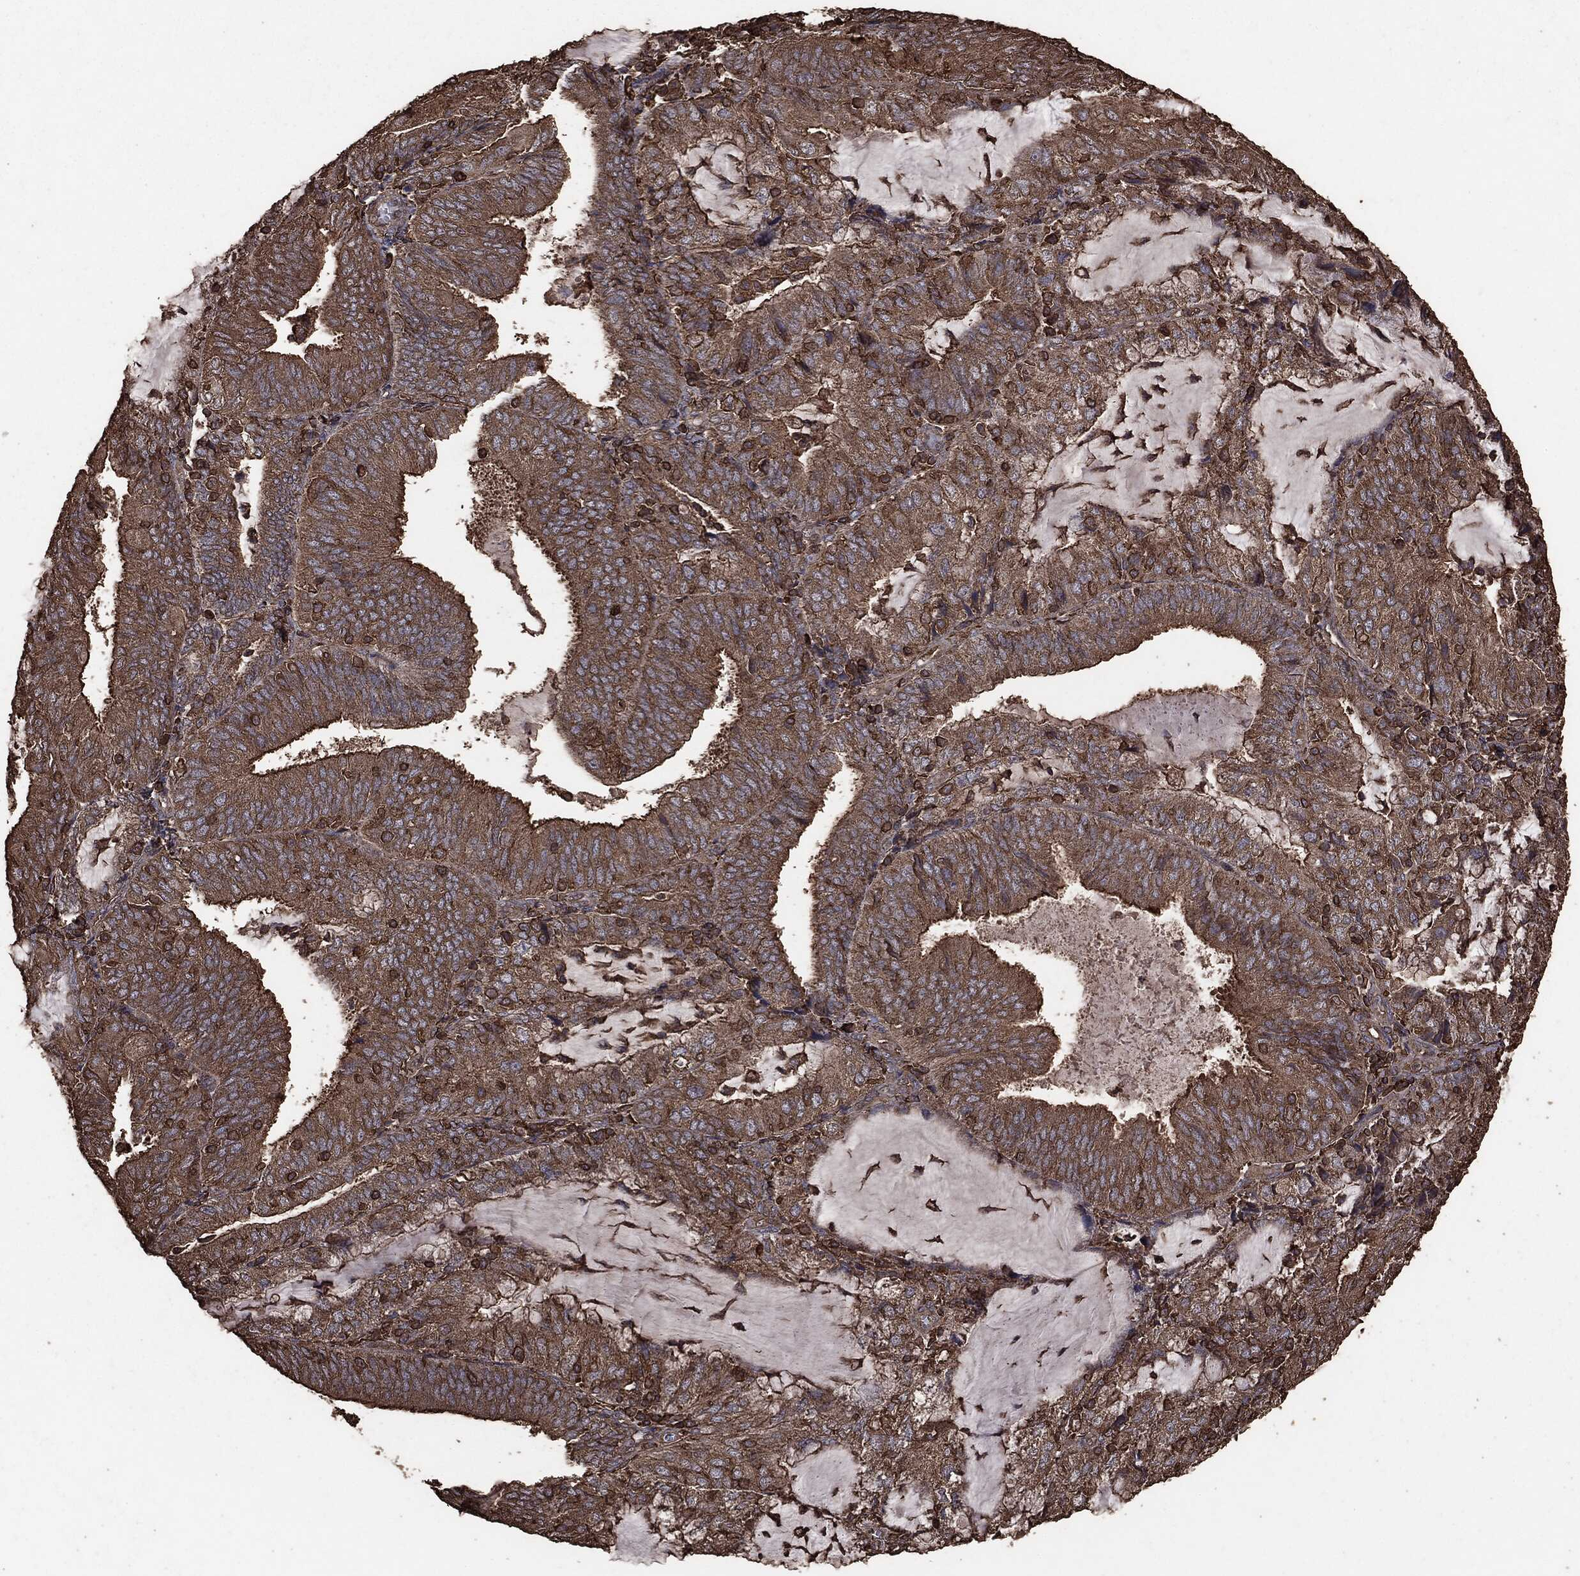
{"staining": {"intensity": "moderate", "quantity": ">75%", "location": "cytoplasmic/membranous"}, "tissue": "endometrial cancer", "cell_type": "Tumor cells", "image_type": "cancer", "snomed": [{"axis": "morphology", "description": "Adenocarcinoma, NOS"}, {"axis": "topography", "description": "Endometrium"}], "caption": "Moderate cytoplasmic/membranous staining is present in about >75% of tumor cells in endometrial adenocarcinoma.", "gene": "MTOR", "patient": {"sex": "female", "age": 81}}